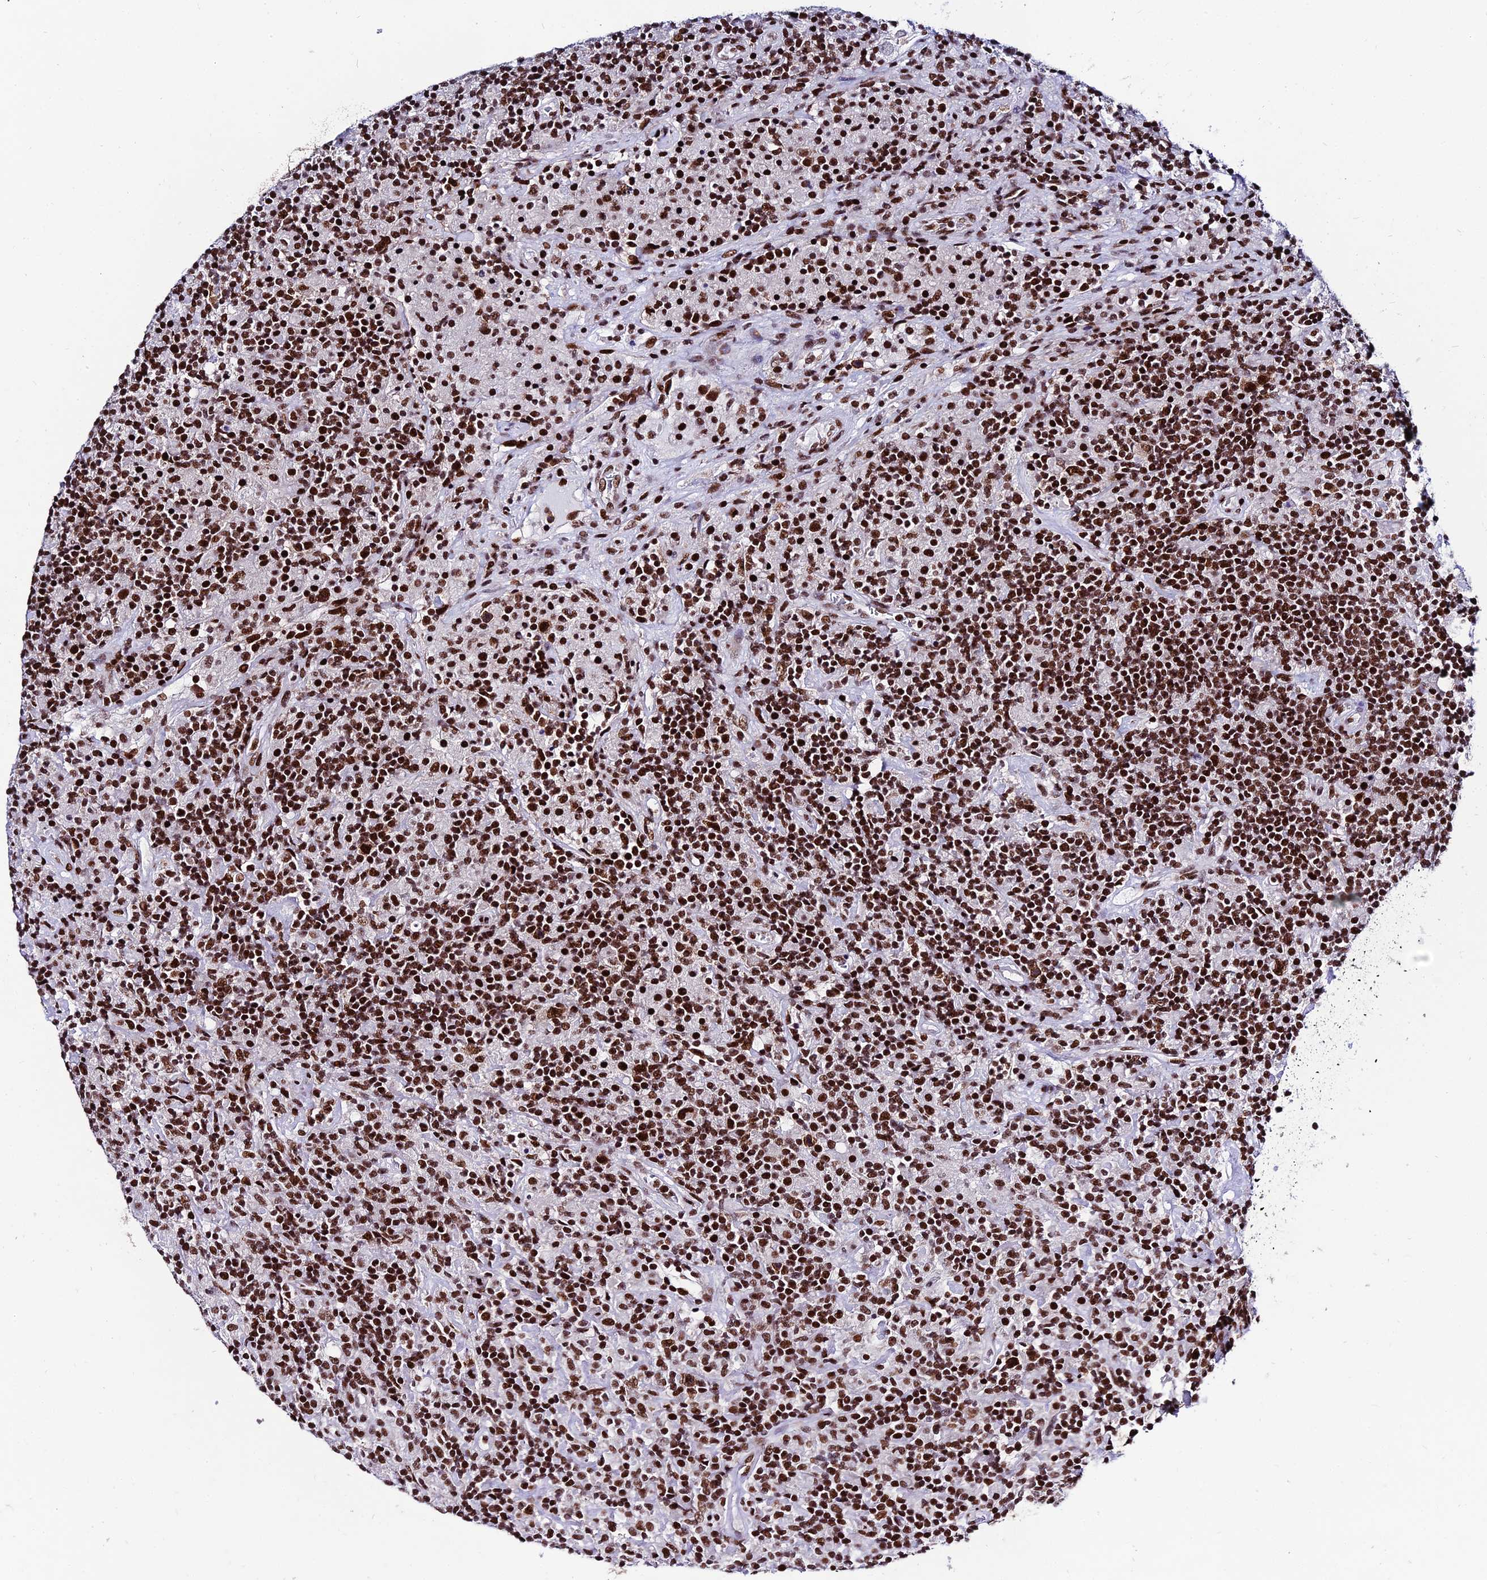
{"staining": {"intensity": "strong", "quantity": ">75%", "location": "nuclear"}, "tissue": "lymphoma", "cell_type": "Tumor cells", "image_type": "cancer", "snomed": [{"axis": "morphology", "description": "Hodgkin's disease, NOS"}, {"axis": "topography", "description": "Lymph node"}], "caption": "Strong nuclear positivity is identified in about >75% of tumor cells in Hodgkin's disease. Using DAB (3,3'-diaminobenzidine) (brown) and hematoxylin (blue) stains, captured at high magnification using brightfield microscopy.", "gene": "HNRNPH1", "patient": {"sex": "male", "age": 70}}